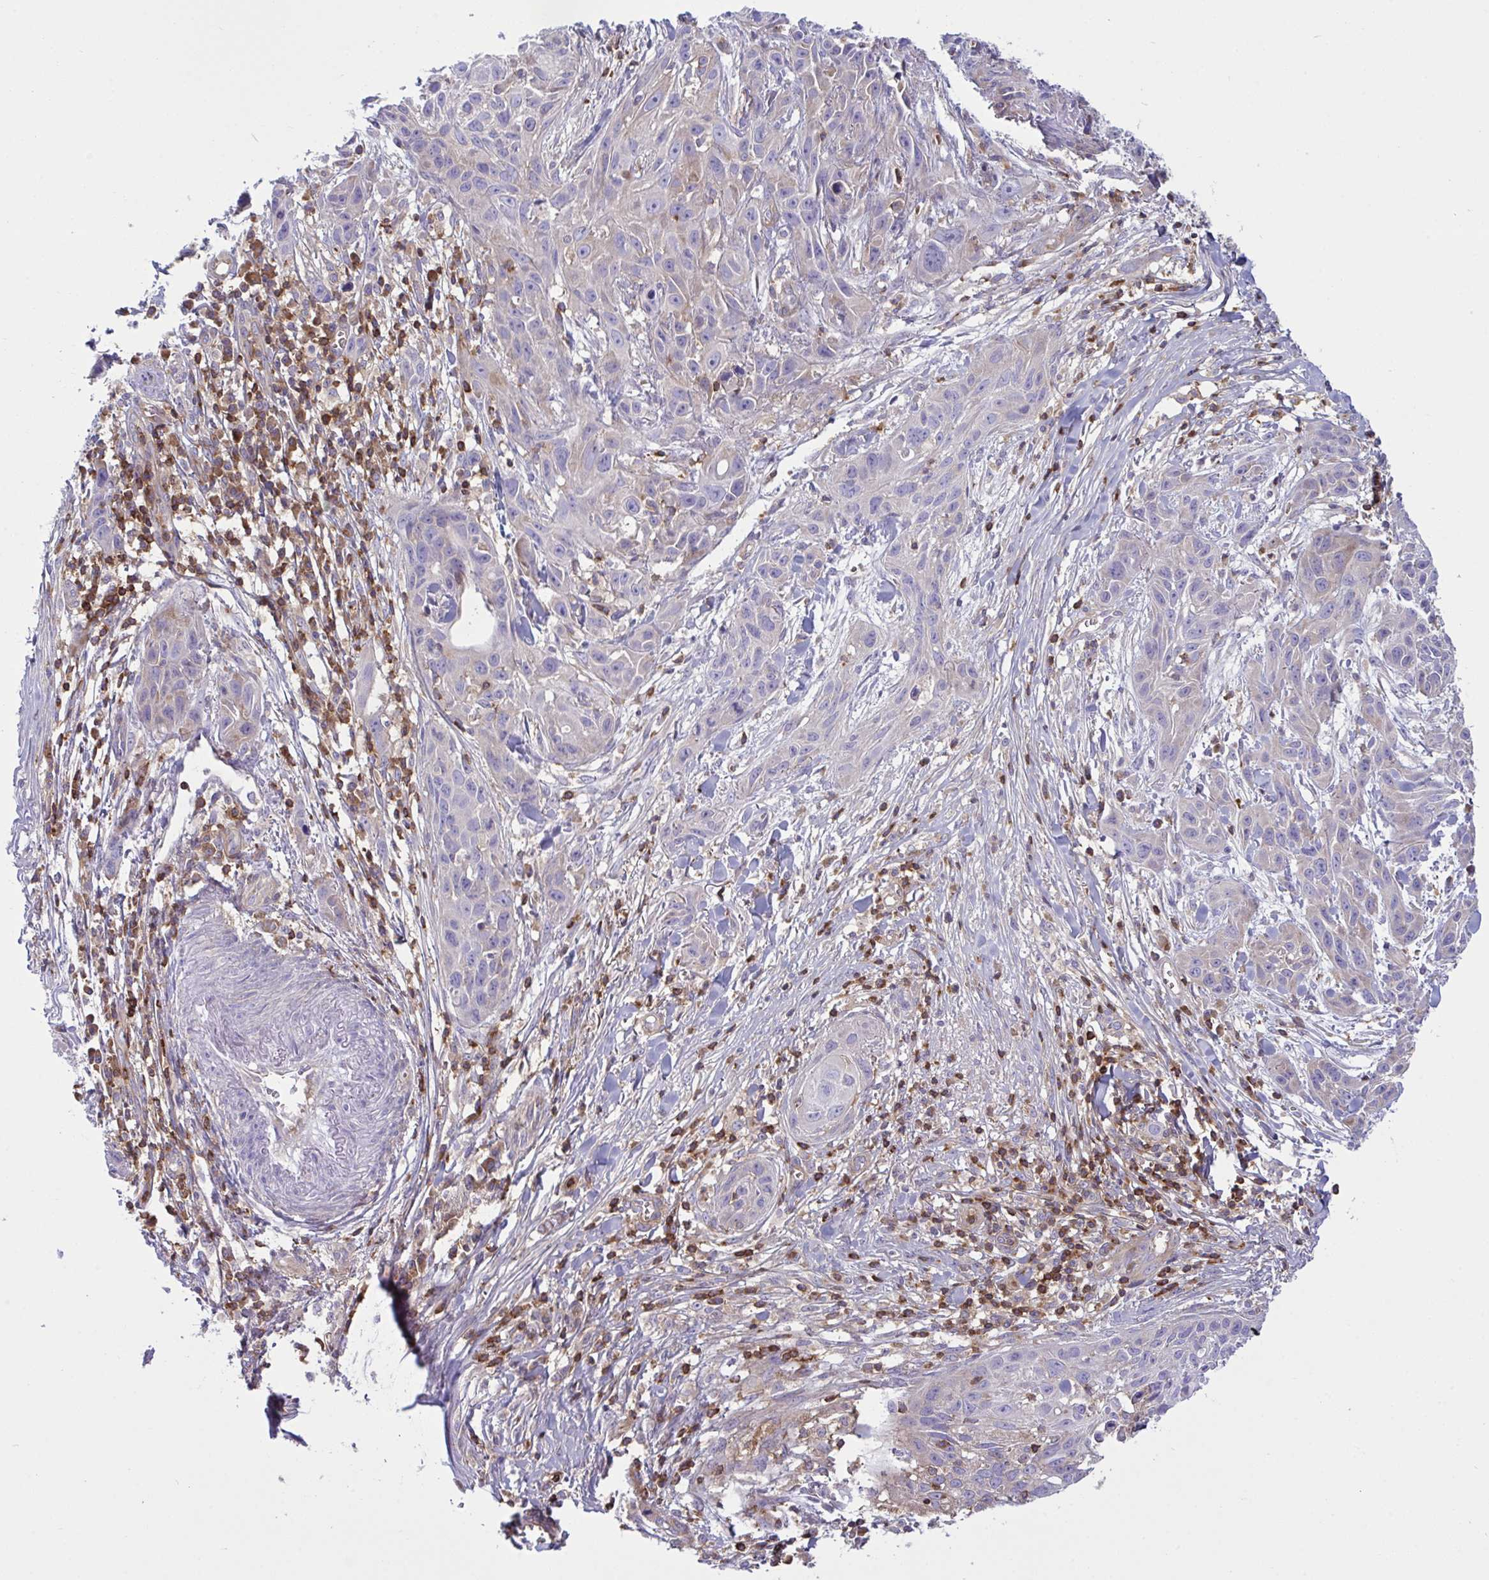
{"staining": {"intensity": "negative", "quantity": "none", "location": "none"}, "tissue": "skin cancer", "cell_type": "Tumor cells", "image_type": "cancer", "snomed": [{"axis": "morphology", "description": "Squamous cell carcinoma, NOS"}, {"axis": "topography", "description": "Skin"}, {"axis": "topography", "description": "Vulva"}], "caption": "Immunohistochemistry (IHC) of skin cancer (squamous cell carcinoma) displays no positivity in tumor cells.", "gene": "TSC22D3", "patient": {"sex": "female", "age": 83}}